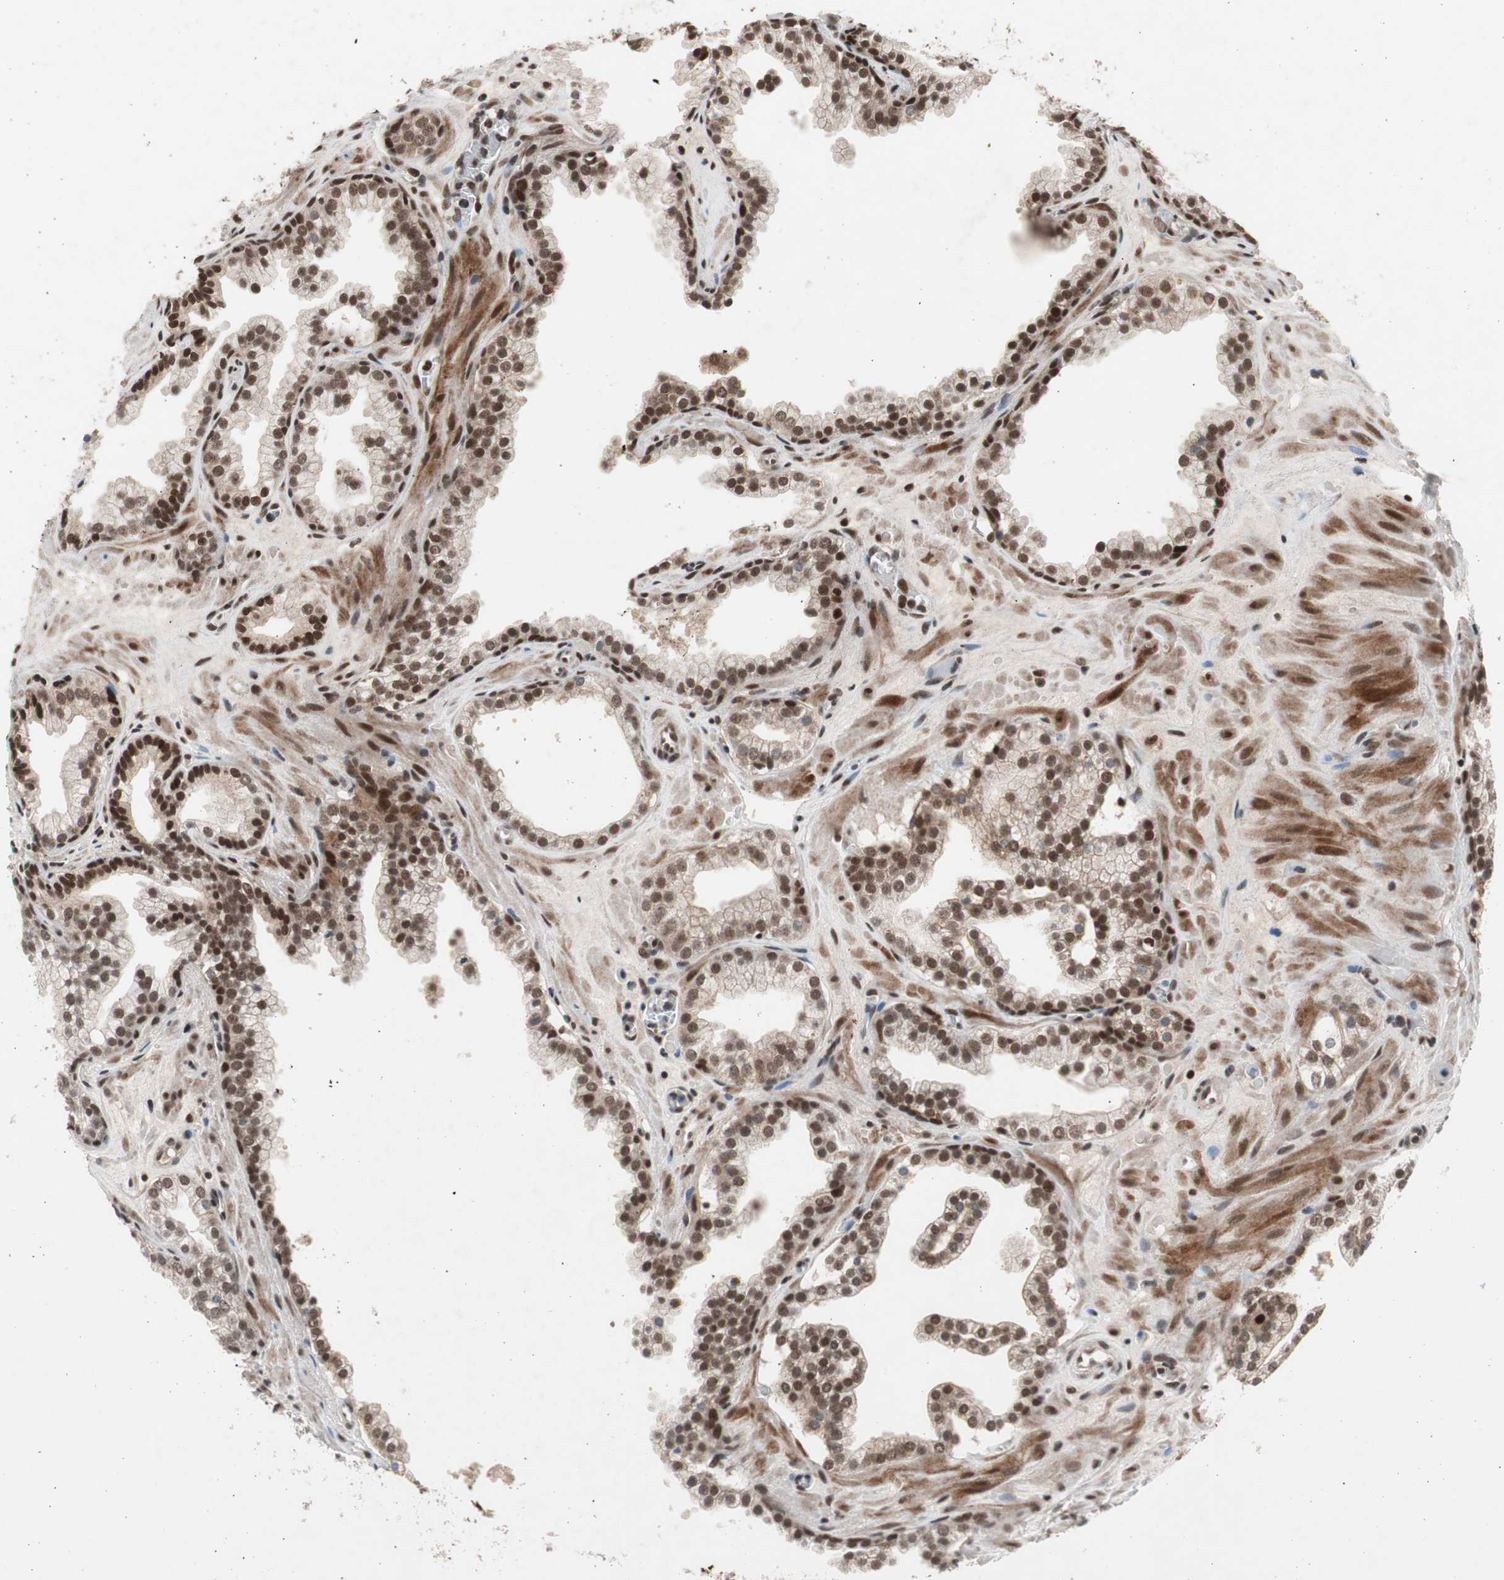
{"staining": {"intensity": "moderate", "quantity": ">75%", "location": "nuclear"}, "tissue": "prostate cancer", "cell_type": "Tumor cells", "image_type": "cancer", "snomed": [{"axis": "morphology", "description": "Adenocarcinoma, Low grade"}, {"axis": "topography", "description": "Prostate"}], "caption": "Brown immunohistochemical staining in prostate cancer (low-grade adenocarcinoma) reveals moderate nuclear positivity in approximately >75% of tumor cells. The protein is stained brown, and the nuclei are stained in blue (DAB IHC with brightfield microscopy, high magnification).", "gene": "RPA1", "patient": {"sex": "male", "age": 57}}